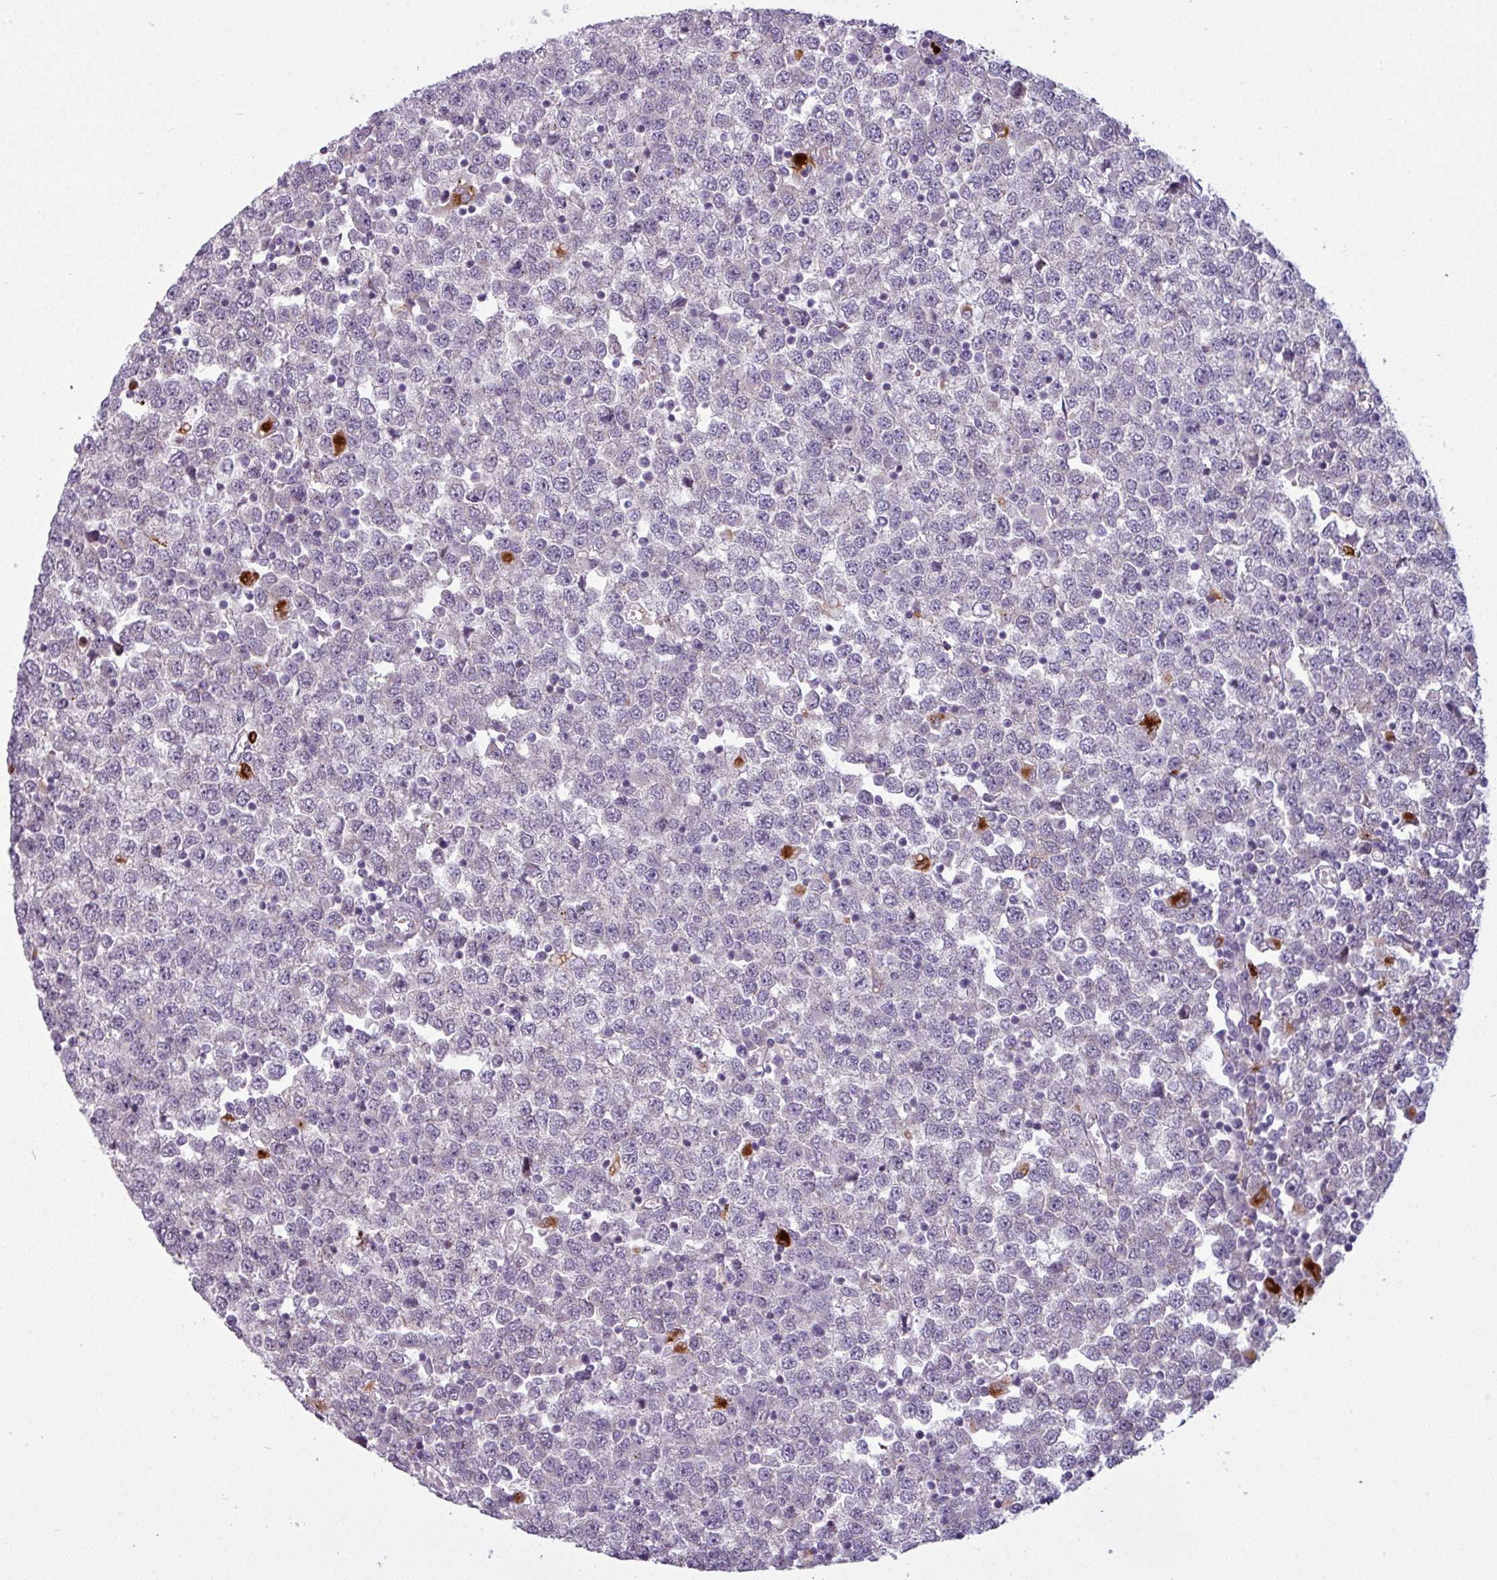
{"staining": {"intensity": "negative", "quantity": "none", "location": "none"}, "tissue": "testis cancer", "cell_type": "Tumor cells", "image_type": "cancer", "snomed": [{"axis": "morphology", "description": "Seminoma, NOS"}, {"axis": "topography", "description": "Testis"}], "caption": "Human testis seminoma stained for a protein using IHC shows no staining in tumor cells.", "gene": "MAP7D2", "patient": {"sex": "male", "age": 65}}